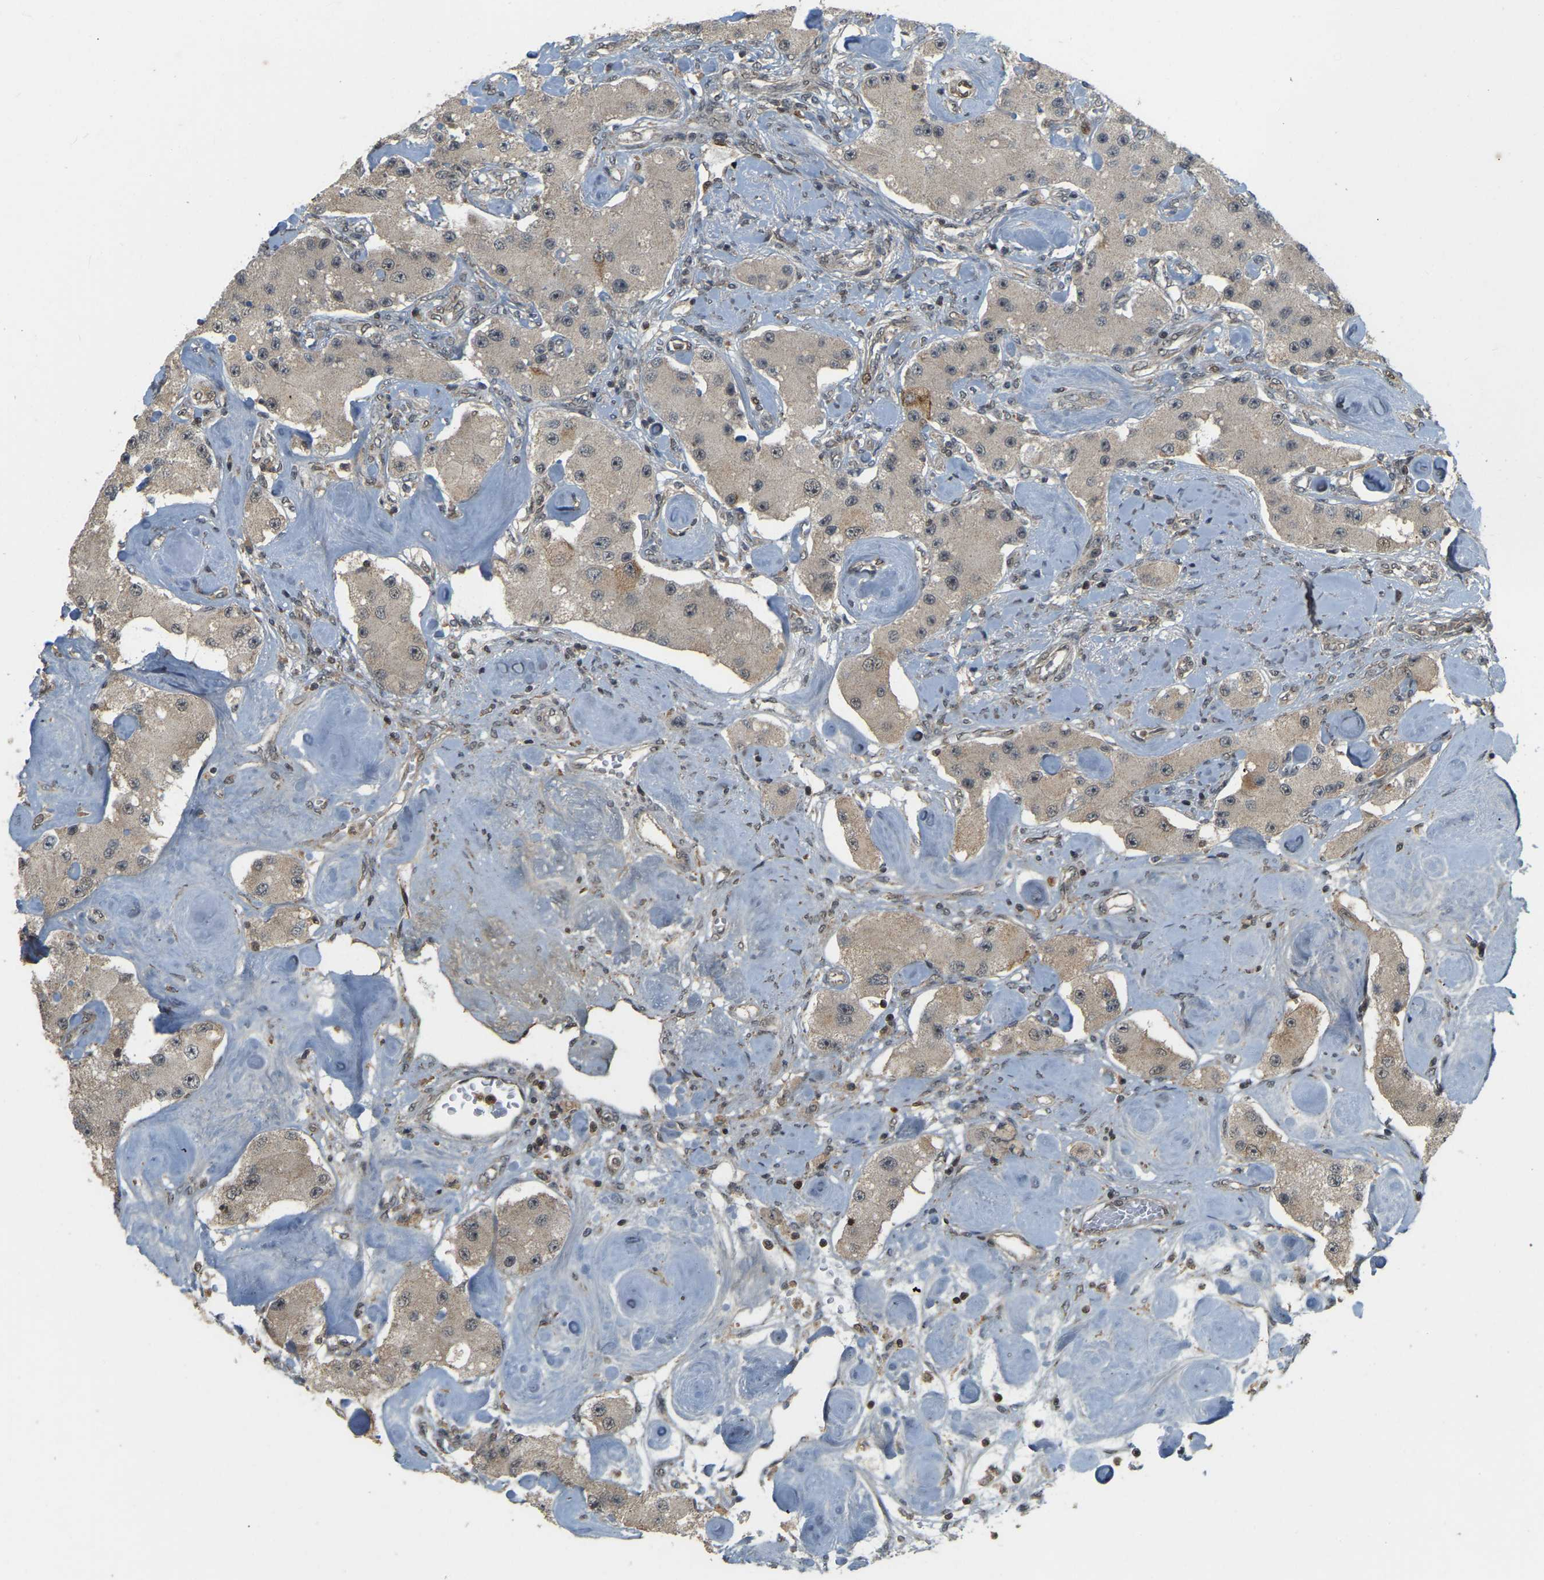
{"staining": {"intensity": "weak", "quantity": "<25%", "location": "cytoplasmic/membranous,nuclear"}, "tissue": "carcinoid", "cell_type": "Tumor cells", "image_type": "cancer", "snomed": [{"axis": "morphology", "description": "Carcinoid, malignant, NOS"}, {"axis": "topography", "description": "Pancreas"}], "caption": "The micrograph reveals no significant staining in tumor cells of carcinoid (malignant).", "gene": "BRF2", "patient": {"sex": "male", "age": 41}}